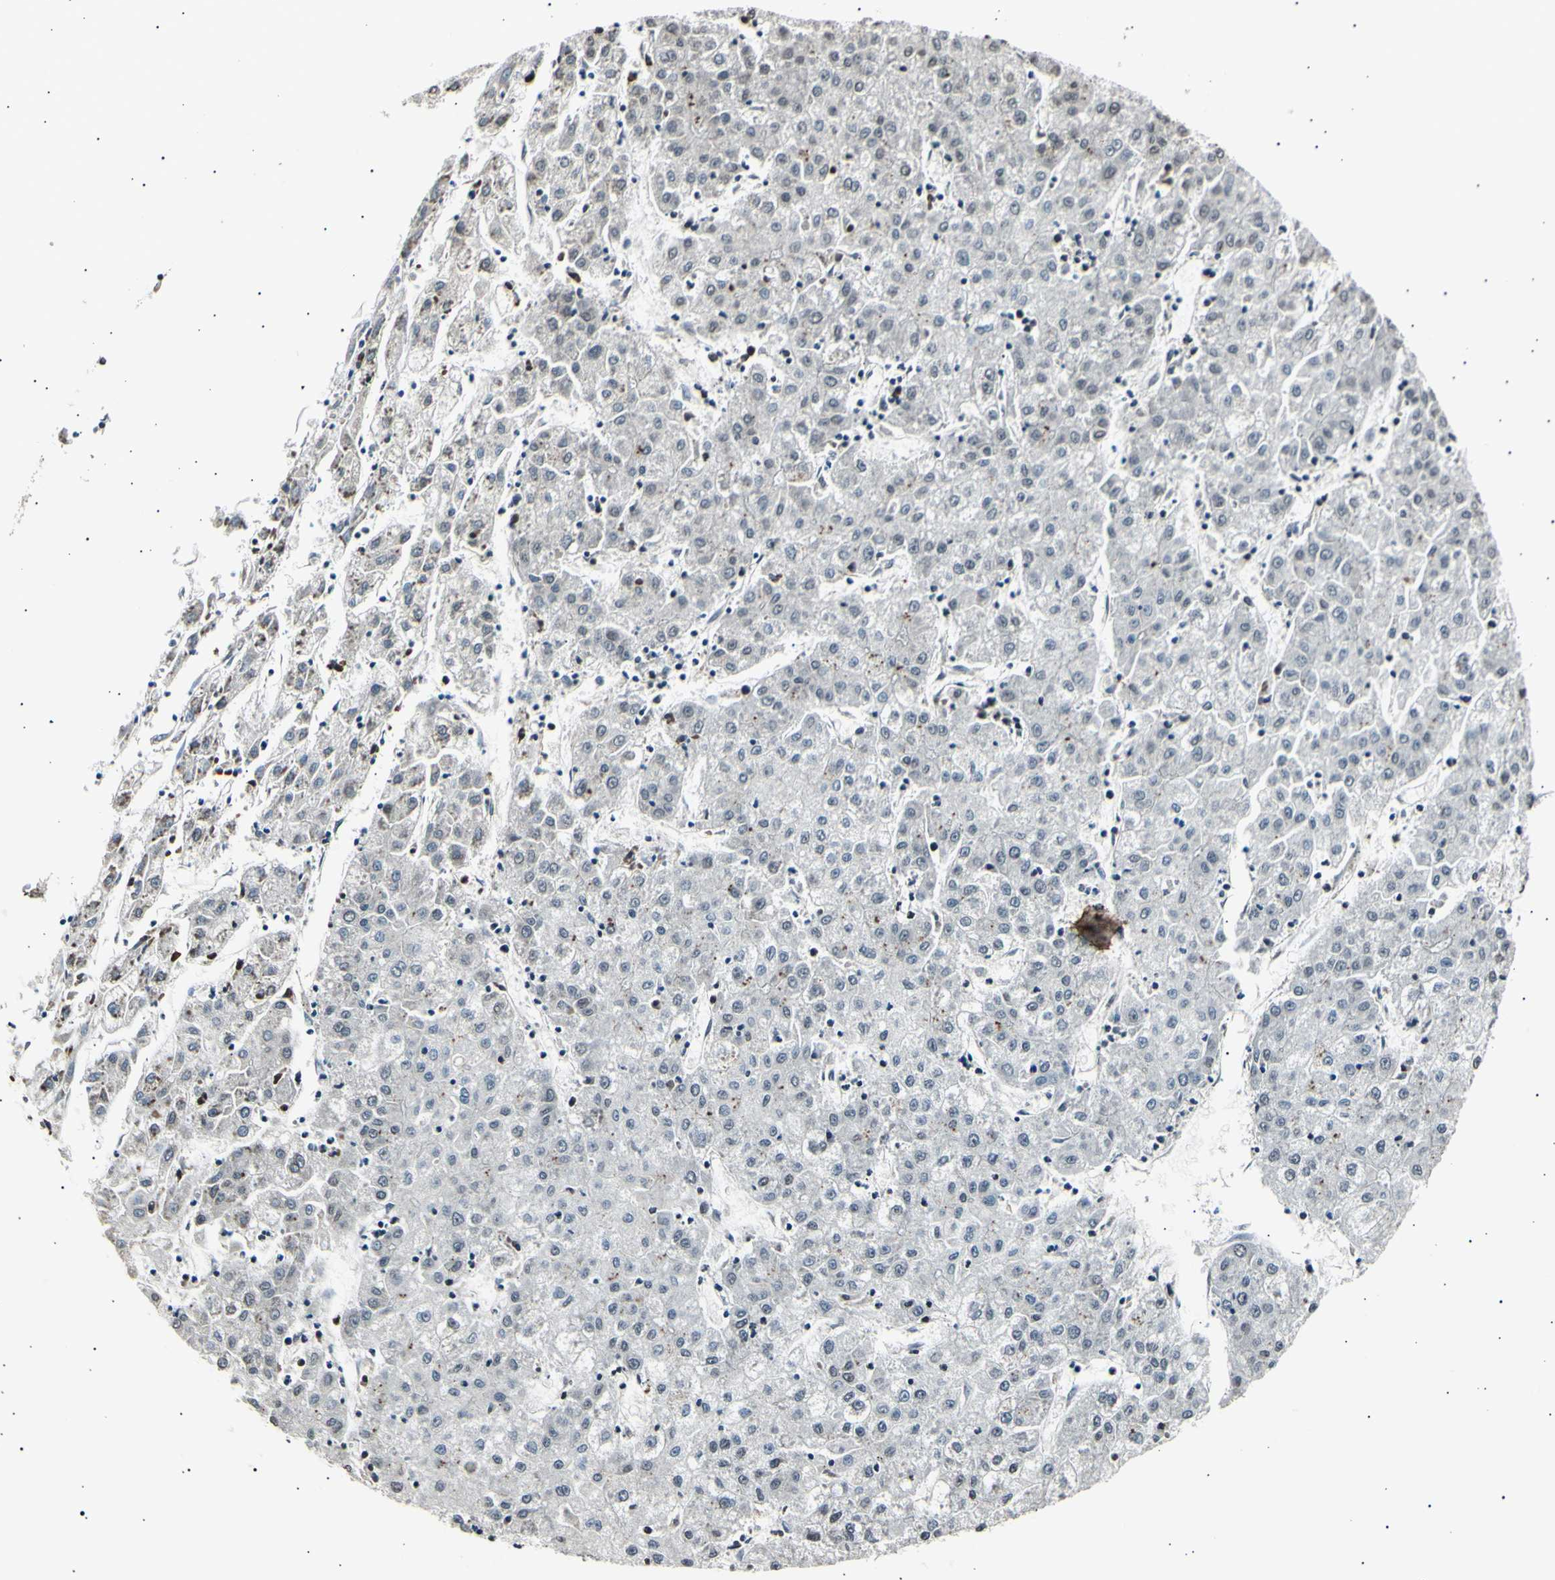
{"staining": {"intensity": "negative", "quantity": "none", "location": "none"}, "tissue": "liver cancer", "cell_type": "Tumor cells", "image_type": "cancer", "snomed": [{"axis": "morphology", "description": "Carcinoma, Hepatocellular, NOS"}, {"axis": "topography", "description": "Liver"}], "caption": "A photomicrograph of human liver hepatocellular carcinoma is negative for staining in tumor cells. (Brightfield microscopy of DAB (3,3'-diaminobenzidine) immunohistochemistry at high magnification).", "gene": "ANAPC7", "patient": {"sex": "male", "age": 72}}